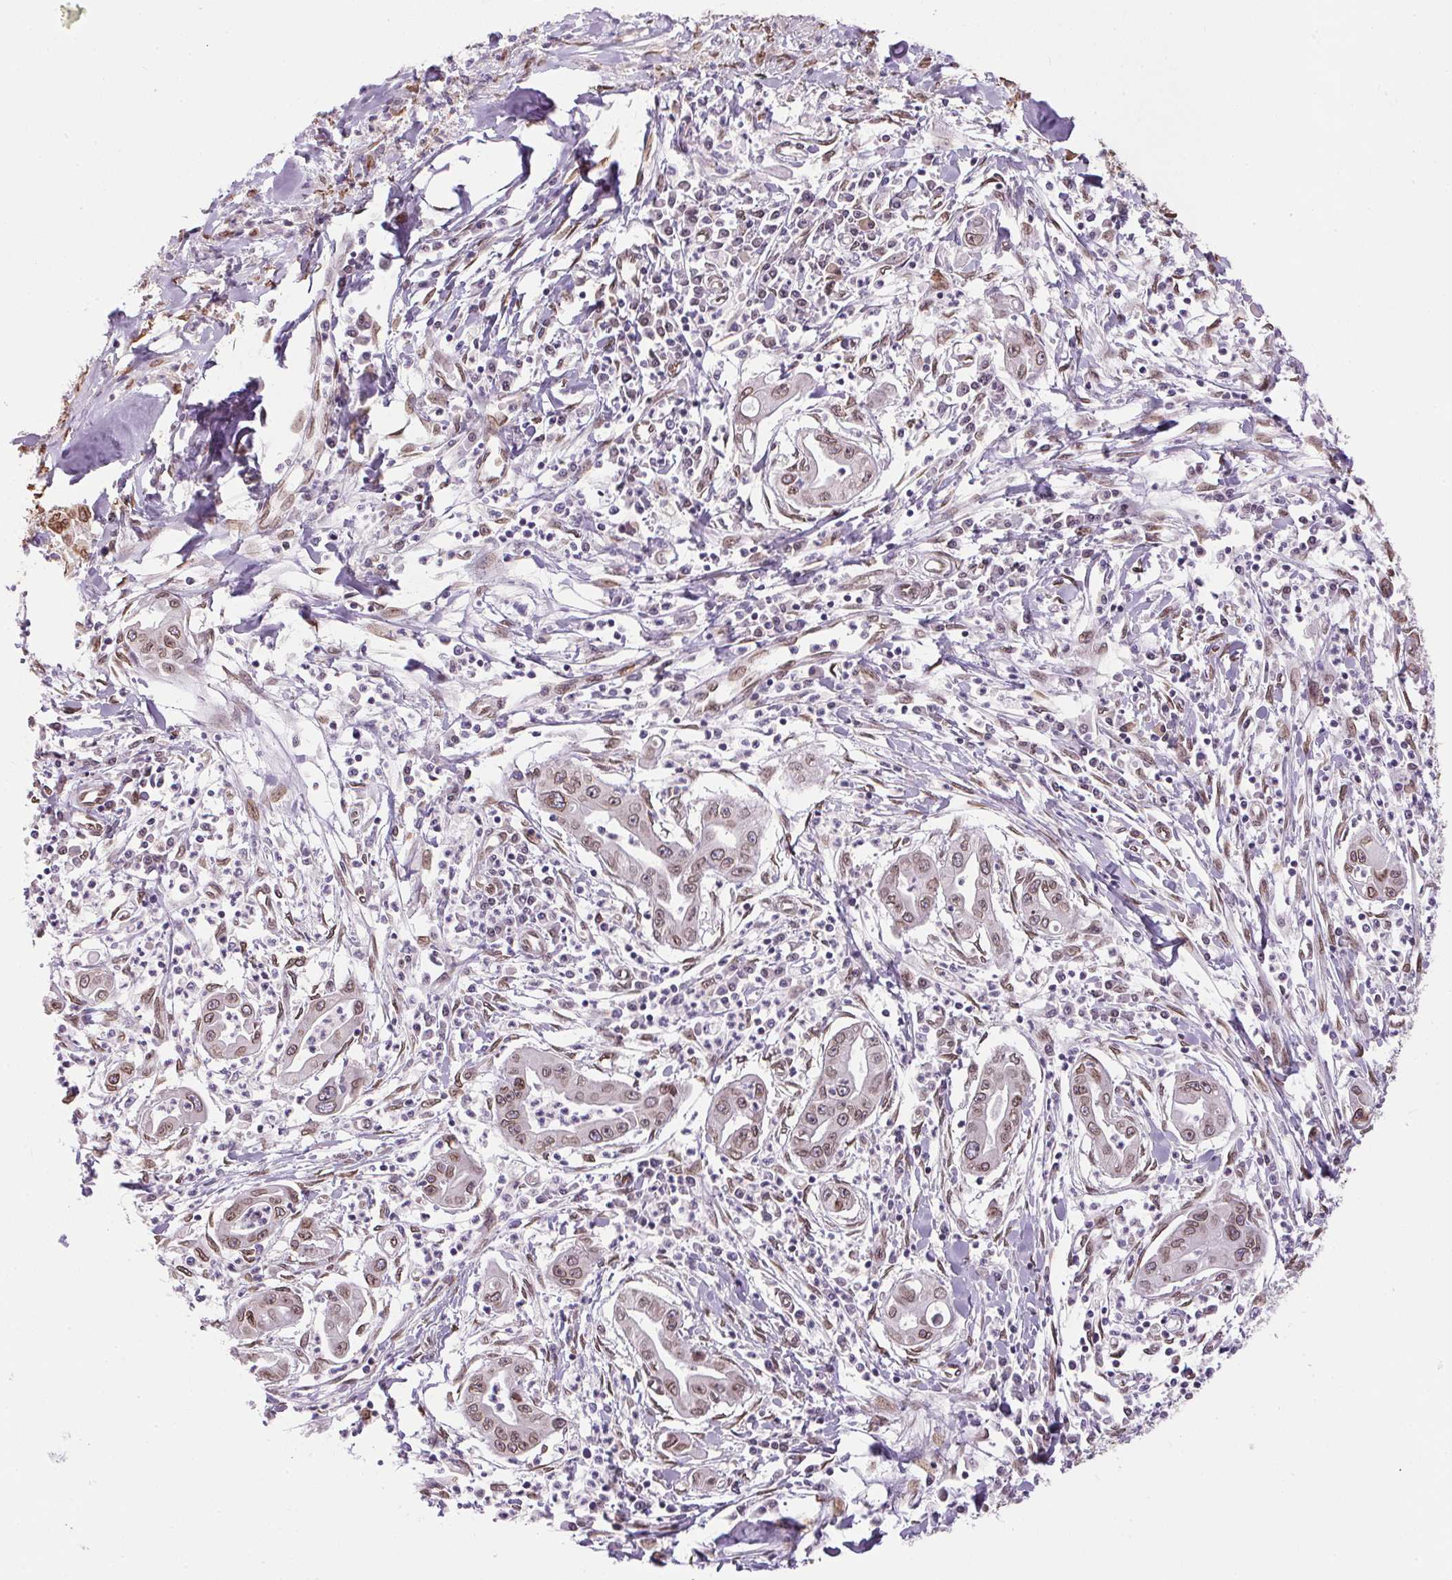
{"staining": {"intensity": "moderate", "quantity": "25%-75%", "location": "cytoplasmic/membranous,nuclear"}, "tissue": "pancreatic cancer", "cell_type": "Tumor cells", "image_type": "cancer", "snomed": [{"axis": "morphology", "description": "Adenocarcinoma, NOS"}, {"axis": "topography", "description": "Pancreas"}], "caption": "DAB immunohistochemical staining of pancreatic adenocarcinoma reveals moderate cytoplasmic/membranous and nuclear protein staining in about 25%-75% of tumor cells. (DAB IHC, brown staining for protein, blue staining for nuclei).", "gene": "TMEM175", "patient": {"sex": "male", "age": 72}}